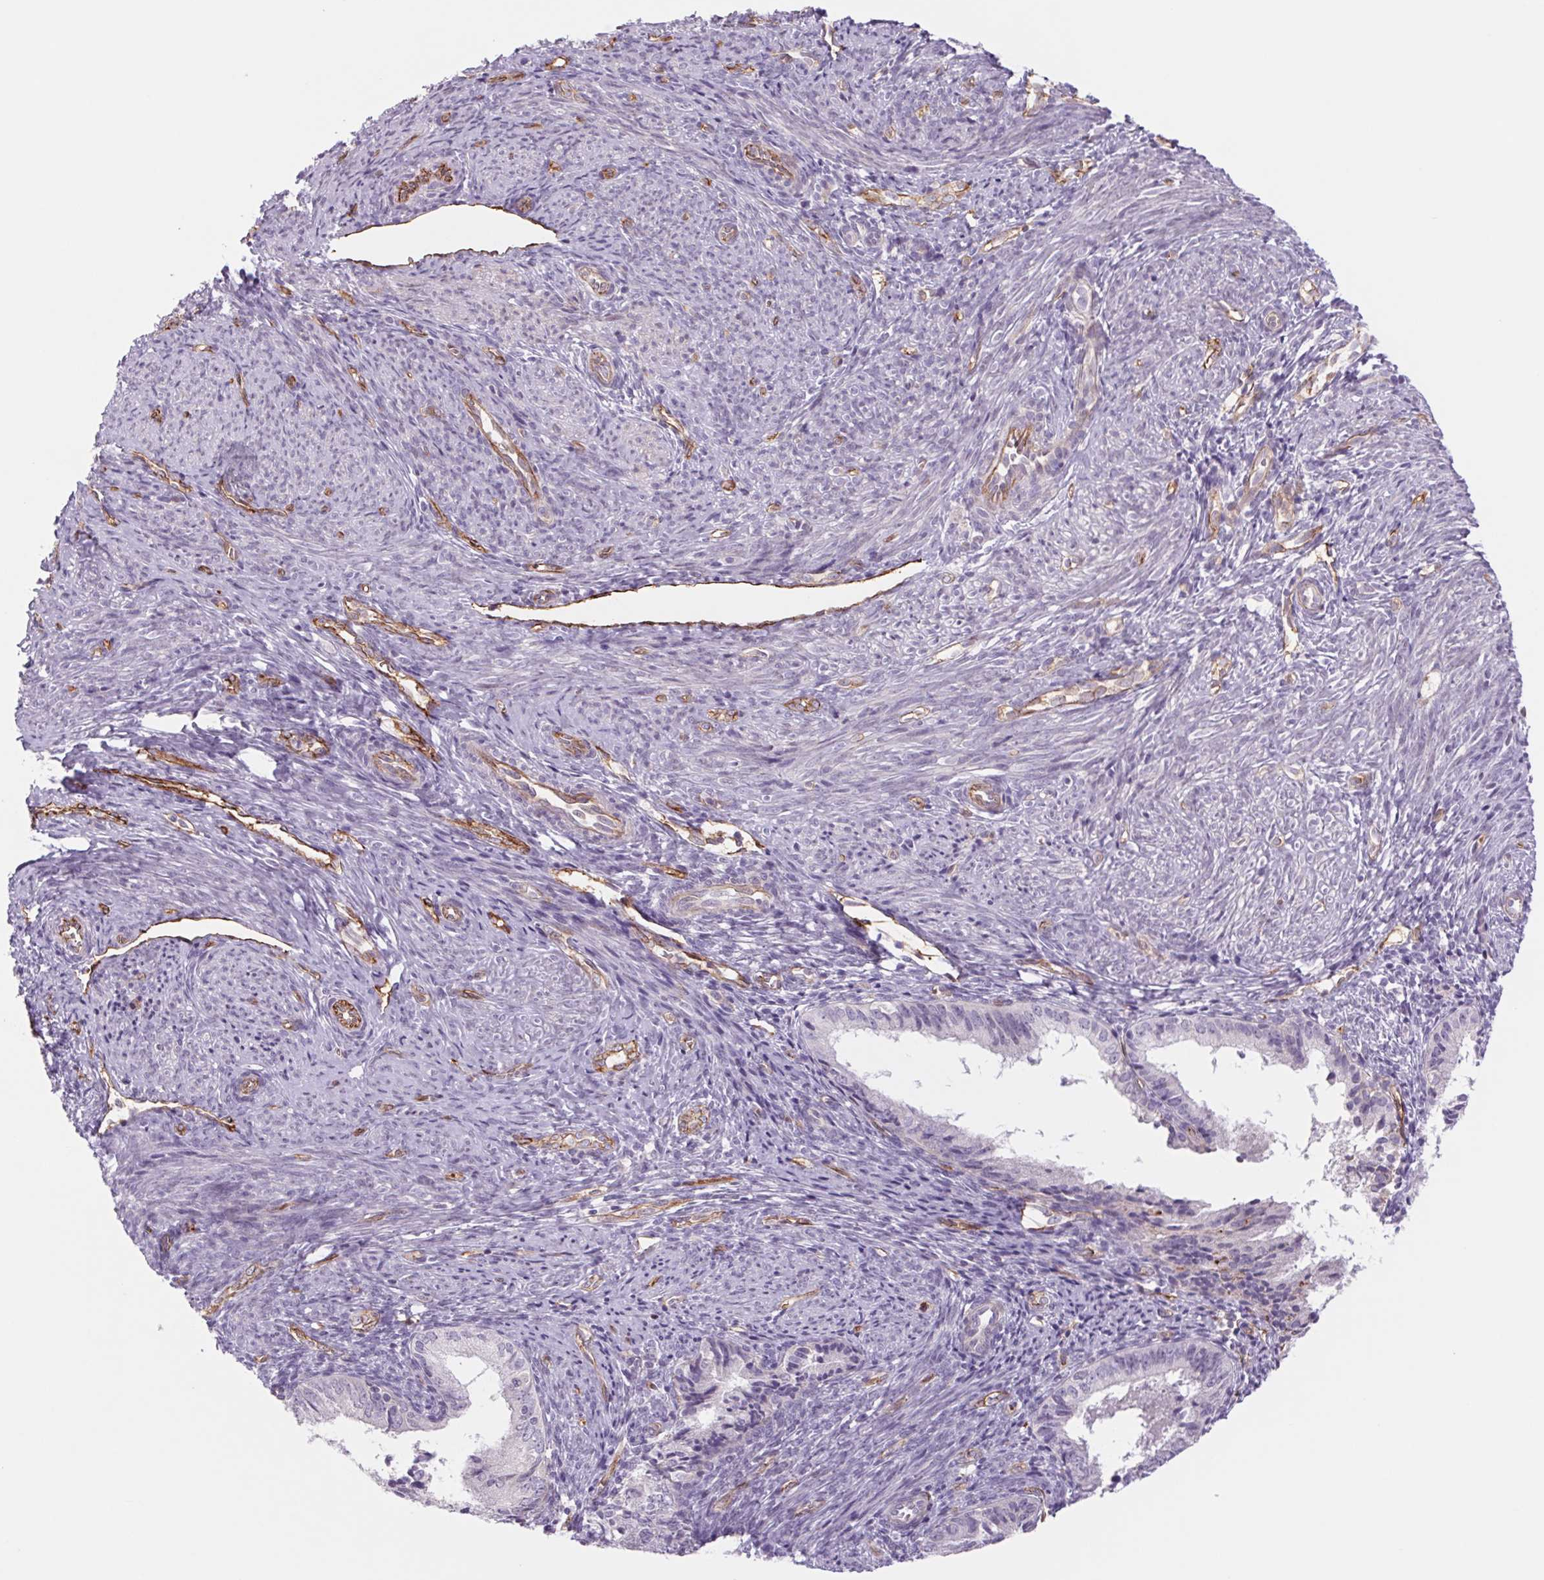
{"staining": {"intensity": "negative", "quantity": "none", "location": "none"}, "tissue": "endometrial cancer", "cell_type": "Tumor cells", "image_type": "cancer", "snomed": [{"axis": "morphology", "description": "Adenocarcinoma, NOS"}, {"axis": "topography", "description": "Endometrium"}], "caption": "The image demonstrates no staining of tumor cells in adenocarcinoma (endometrial).", "gene": "MS4A13", "patient": {"sex": "female", "age": 55}}